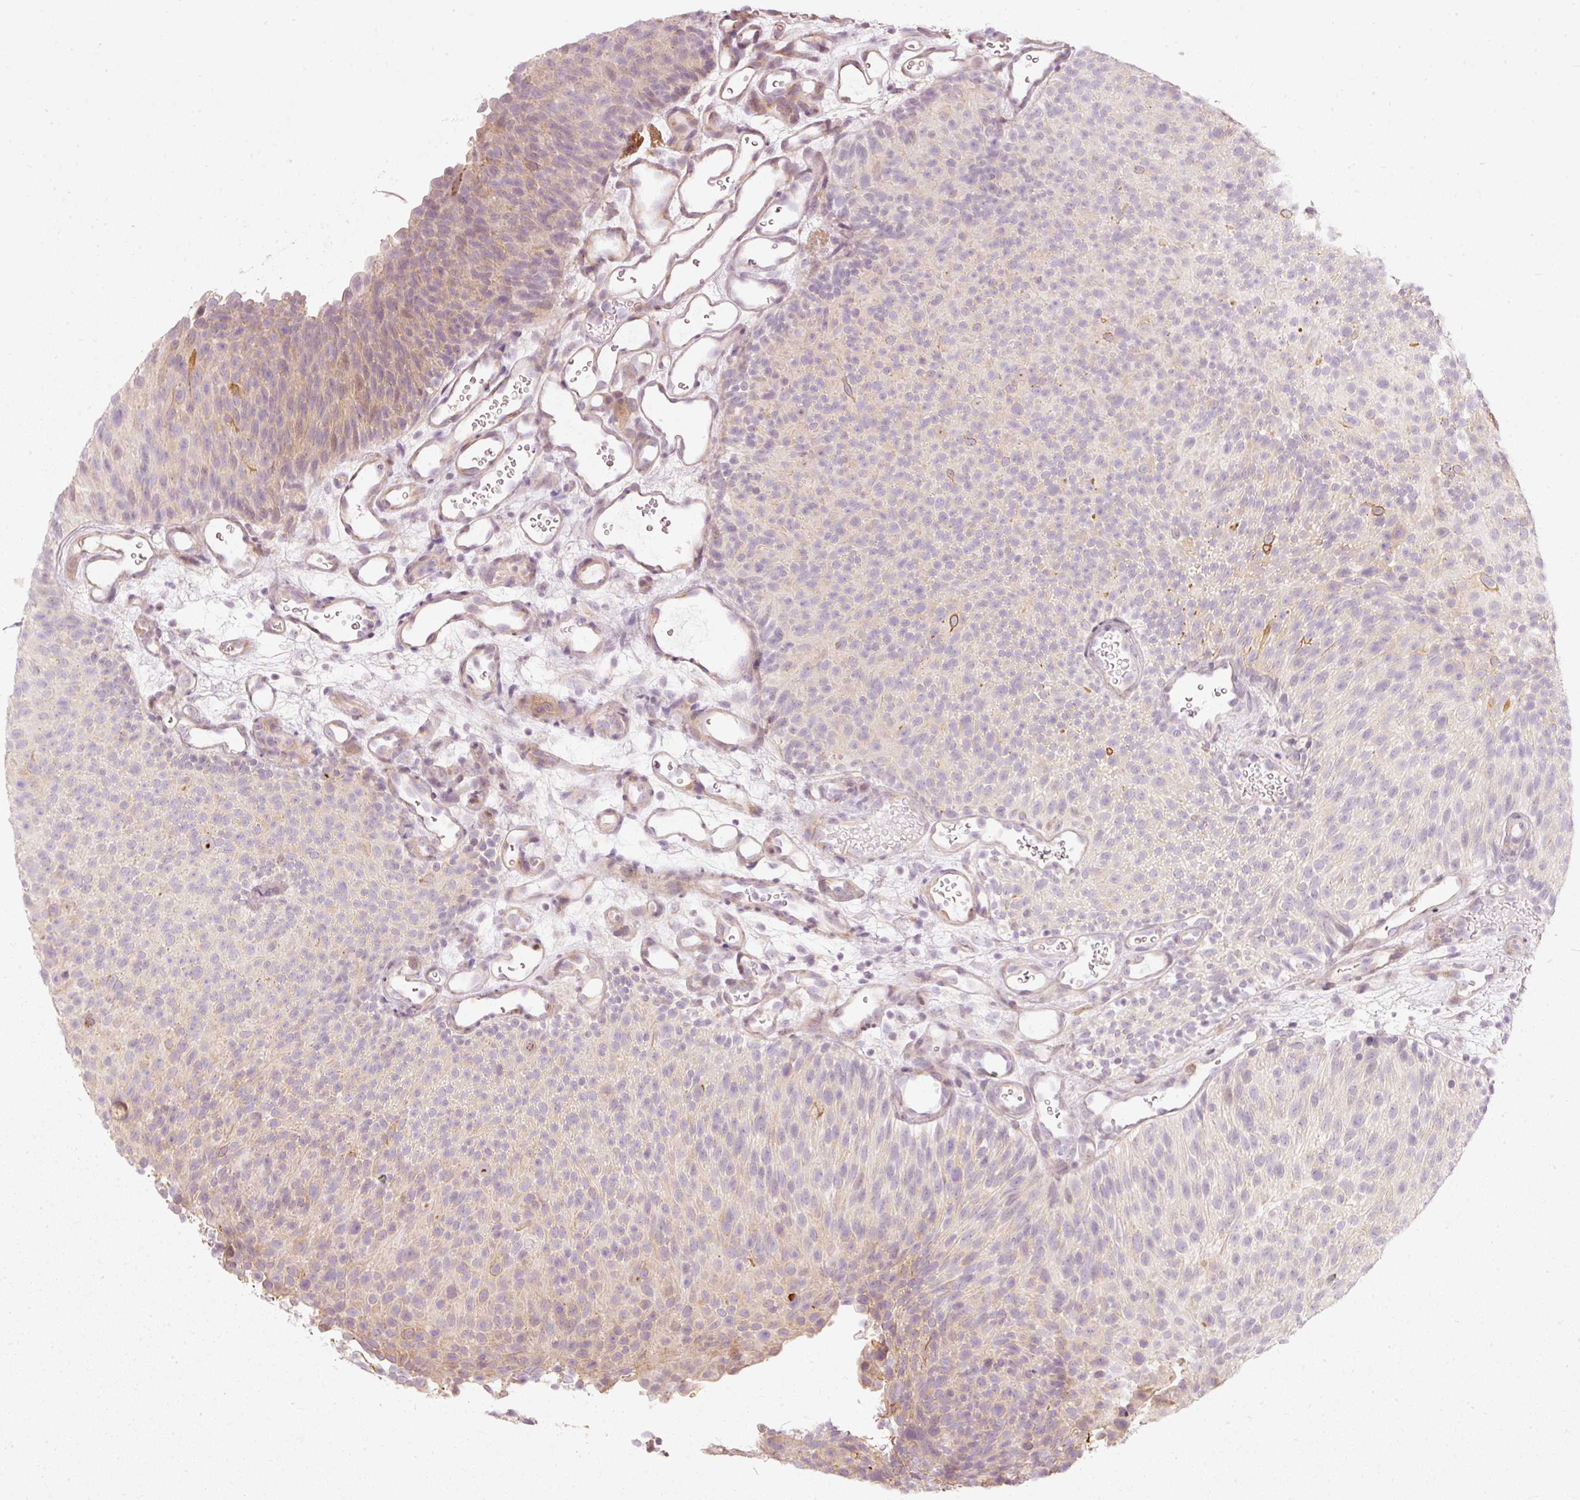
{"staining": {"intensity": "weak", "quantity": "<25%", "location": "cytoplasmic/membranous"}, "tissue": "urothelial cancer", "cell_type": "Tumor cells", "image_type": "cancer", "snomed": [{"axis": "morphology", "description": "Urothelial carcinoma, Low grade"}, {"axis": "topography", "description": "Urinary bladder"}], "caption": "This histopathology image is of urothelial carcinoma (low-grade) stained with IHC to label a protein in brown with the nuclei are counter-stained blue. There is no staining in tumor cells.", "gene": "SLC20A1", "patient": {"sex": "male", "age": 78}}